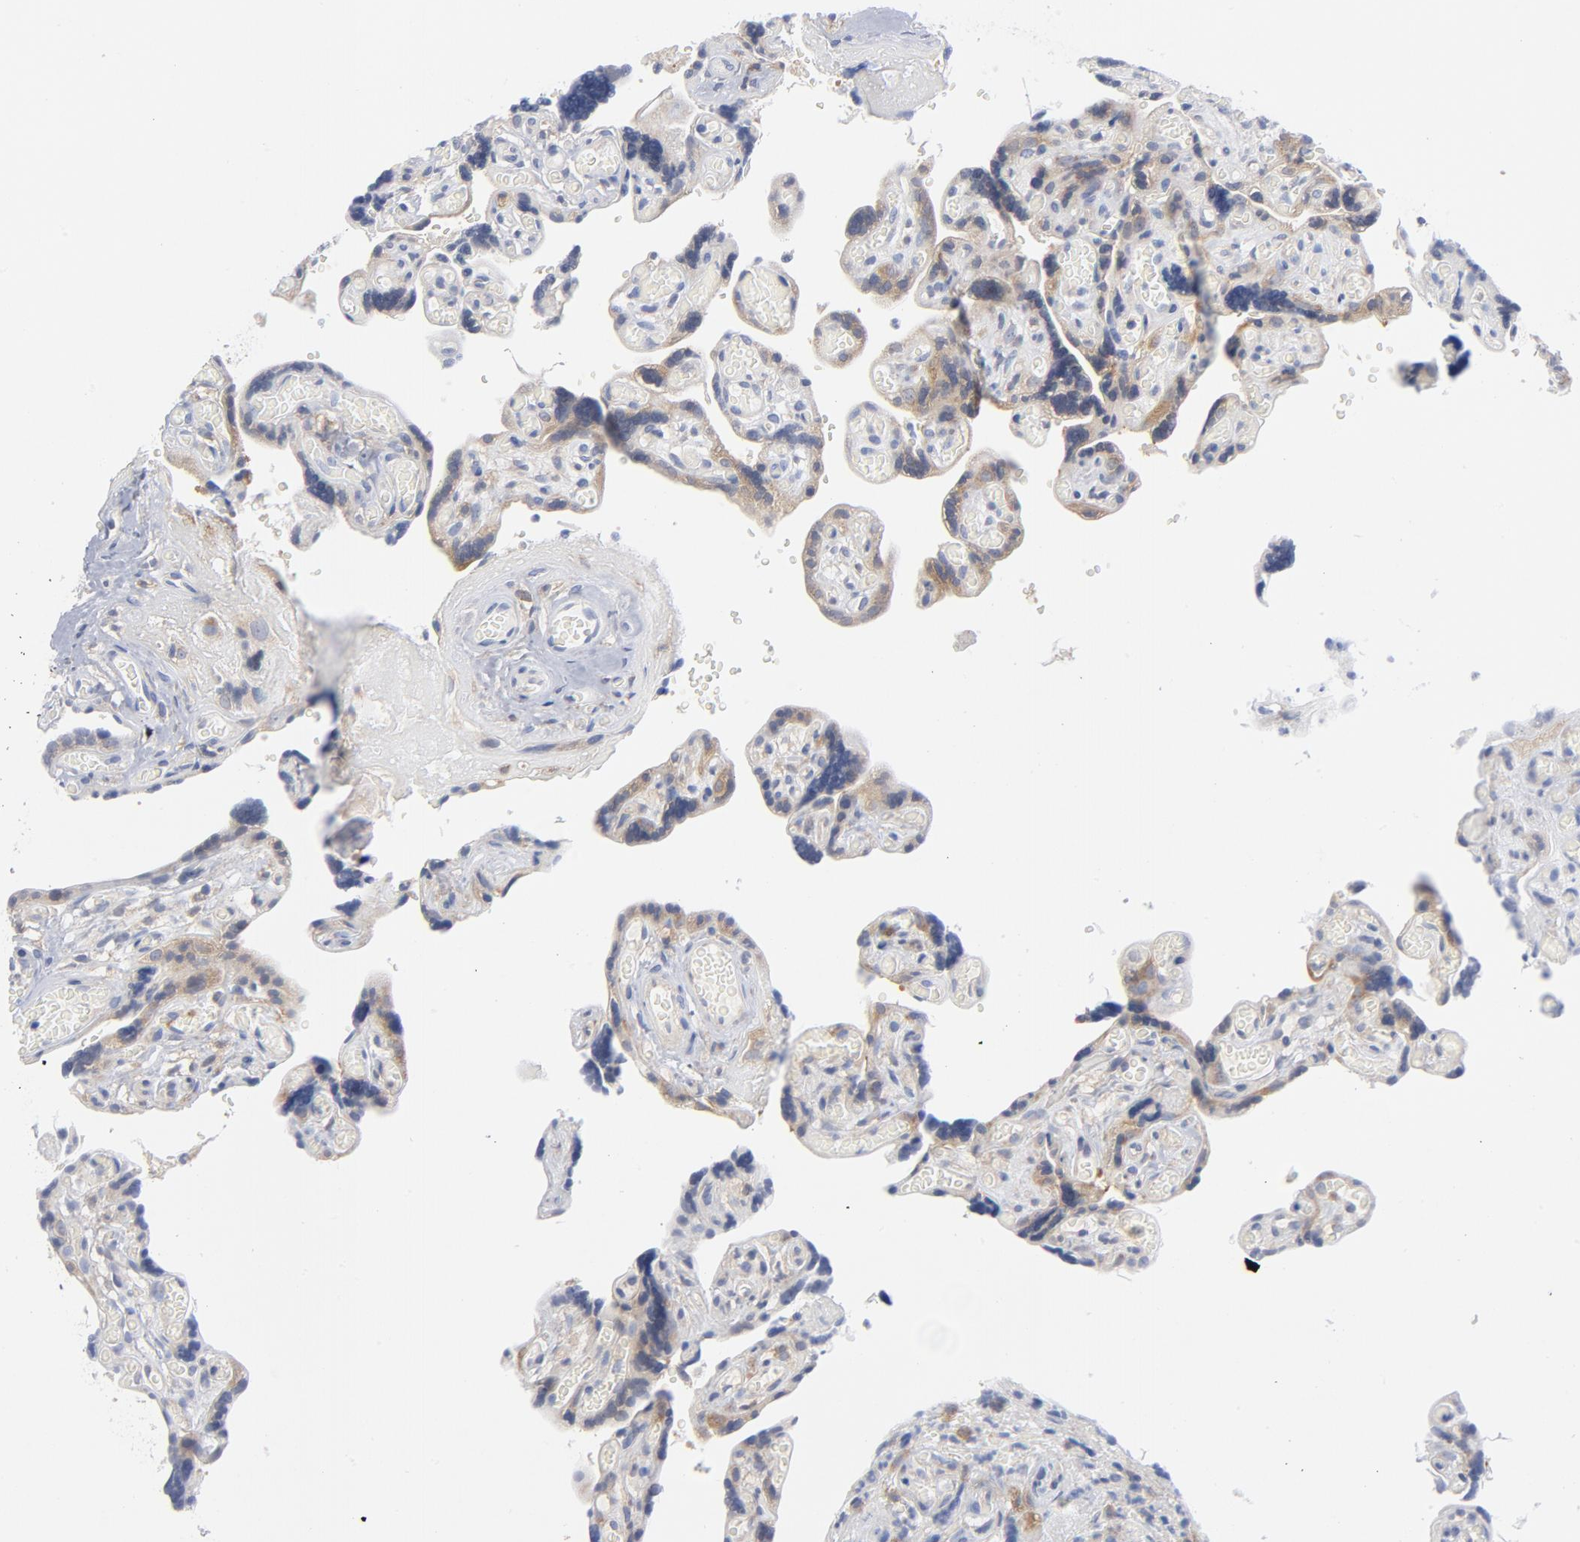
{"staining": {"intensity": "weak", "quantity": "25%-75%", "location": "cytoplasmic/membranous"}, "tissue": "placenta", "cell_type": "Decidual cells", "image_type": "normal", "snomed": [{"axis": "morphology", "description": "Normal tissue, NOS"}, {"axis": "topography", "description": "Placenta"}], "caption": "An IHC micrograph of benign tissue is shown. Protein staining in brown highlights weak cytoplasmic/membranous positivity in placenta within decidual cells. Nuclei are stained in blue.", "gene": "CD86", "patient": {"sex": "female", "age": 30}}